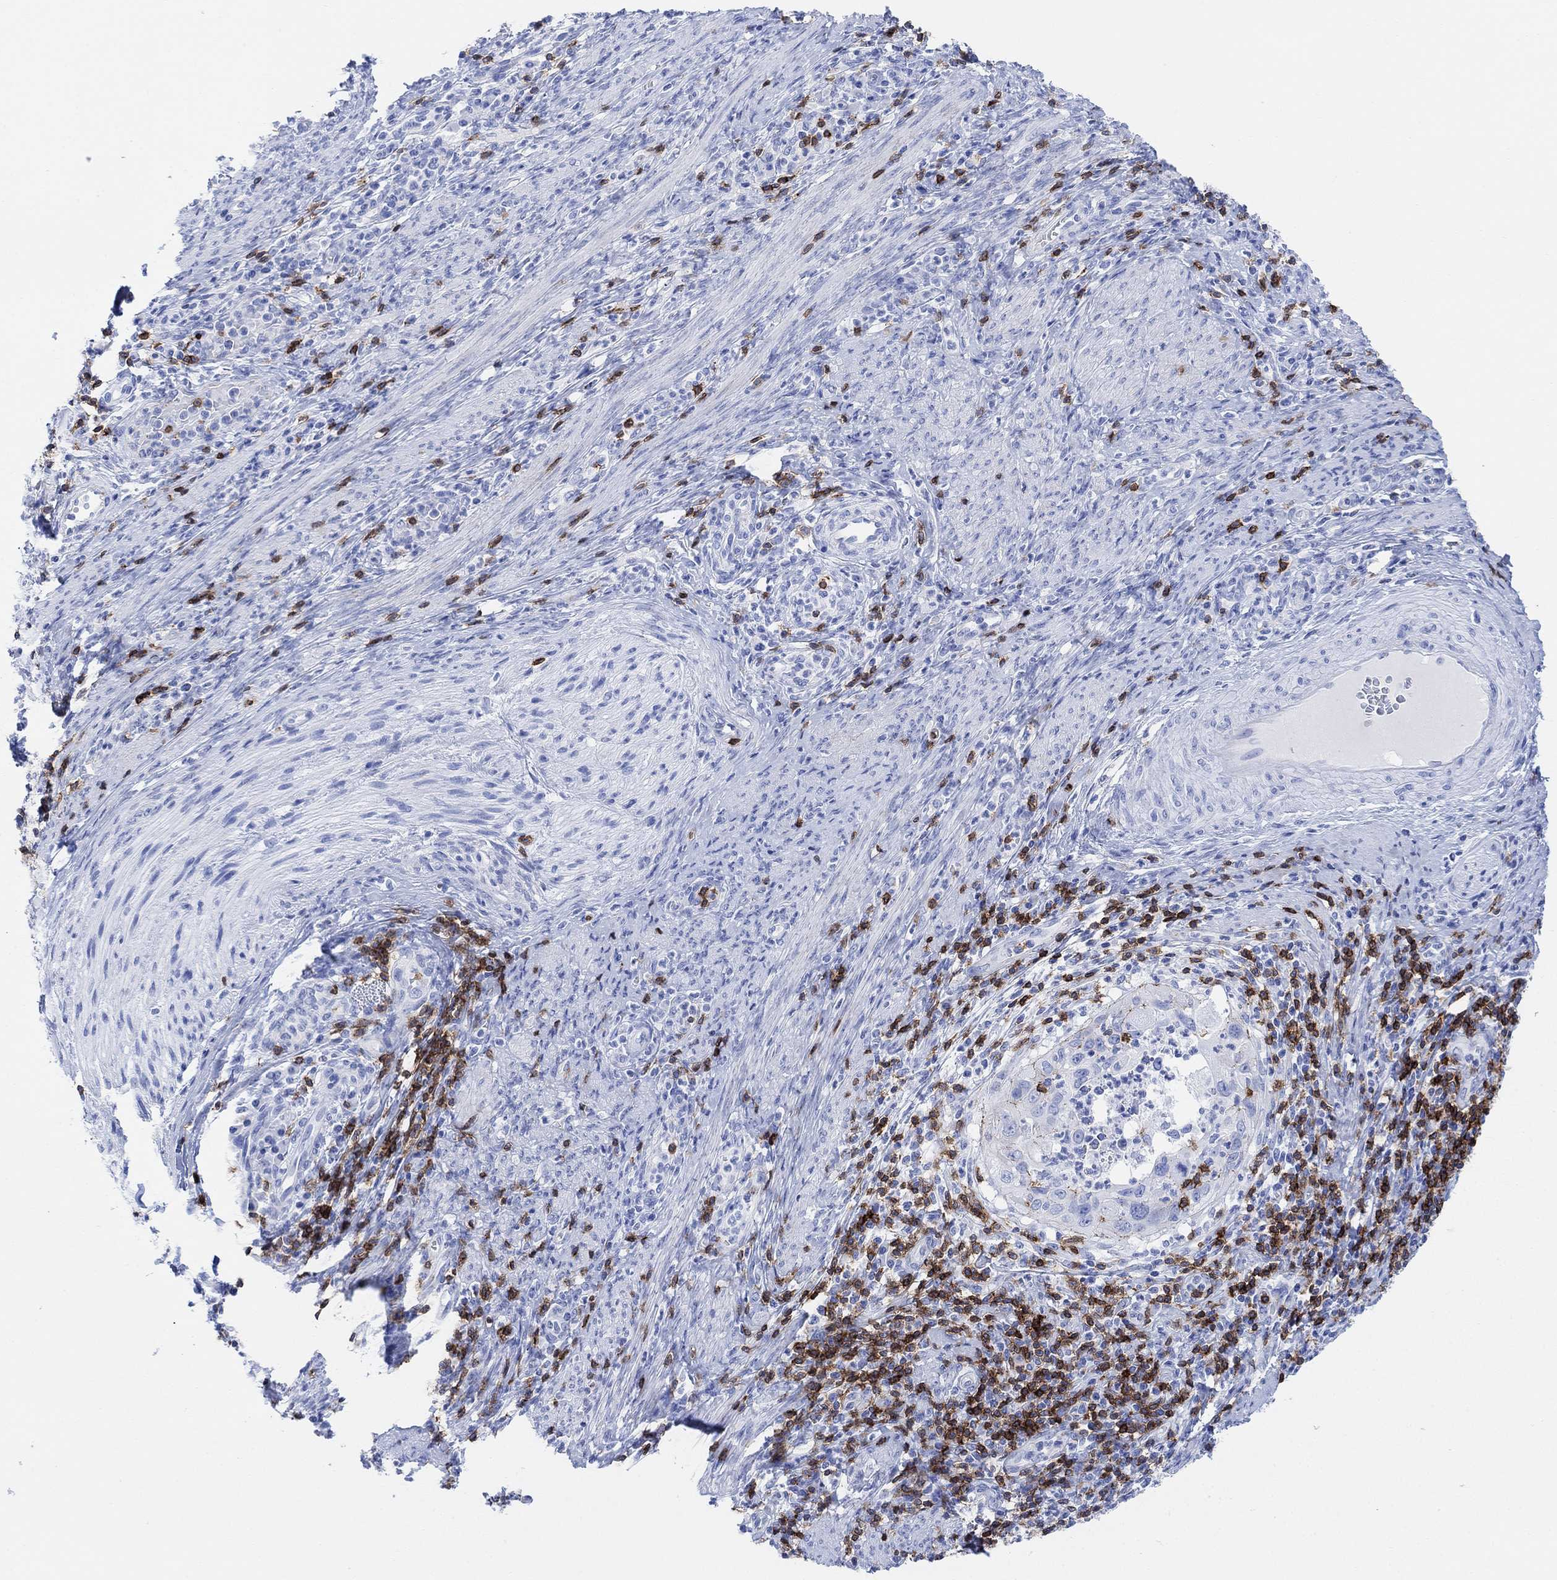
{"staining": {"intensity": "moderate", "quantity": "<25%", "location": "cytoplasmic/membranous"}, "tissue": "cervical cancer", "cell_type": "Tumor cells", "image_type": "cancer", "snomed": [{"axis": "morphology", "description": "Squamous cell carcinoma, NOS"}, {"axis": "topography", "description": "Cervix"}], "caption": "Protein staining of cervical cancer tissue displays moderate cytoplasmic/membranous positivity in about <25% of tumor cells.", "gene": "GPR65", "patient": {"sex": "female", "age": 26}}